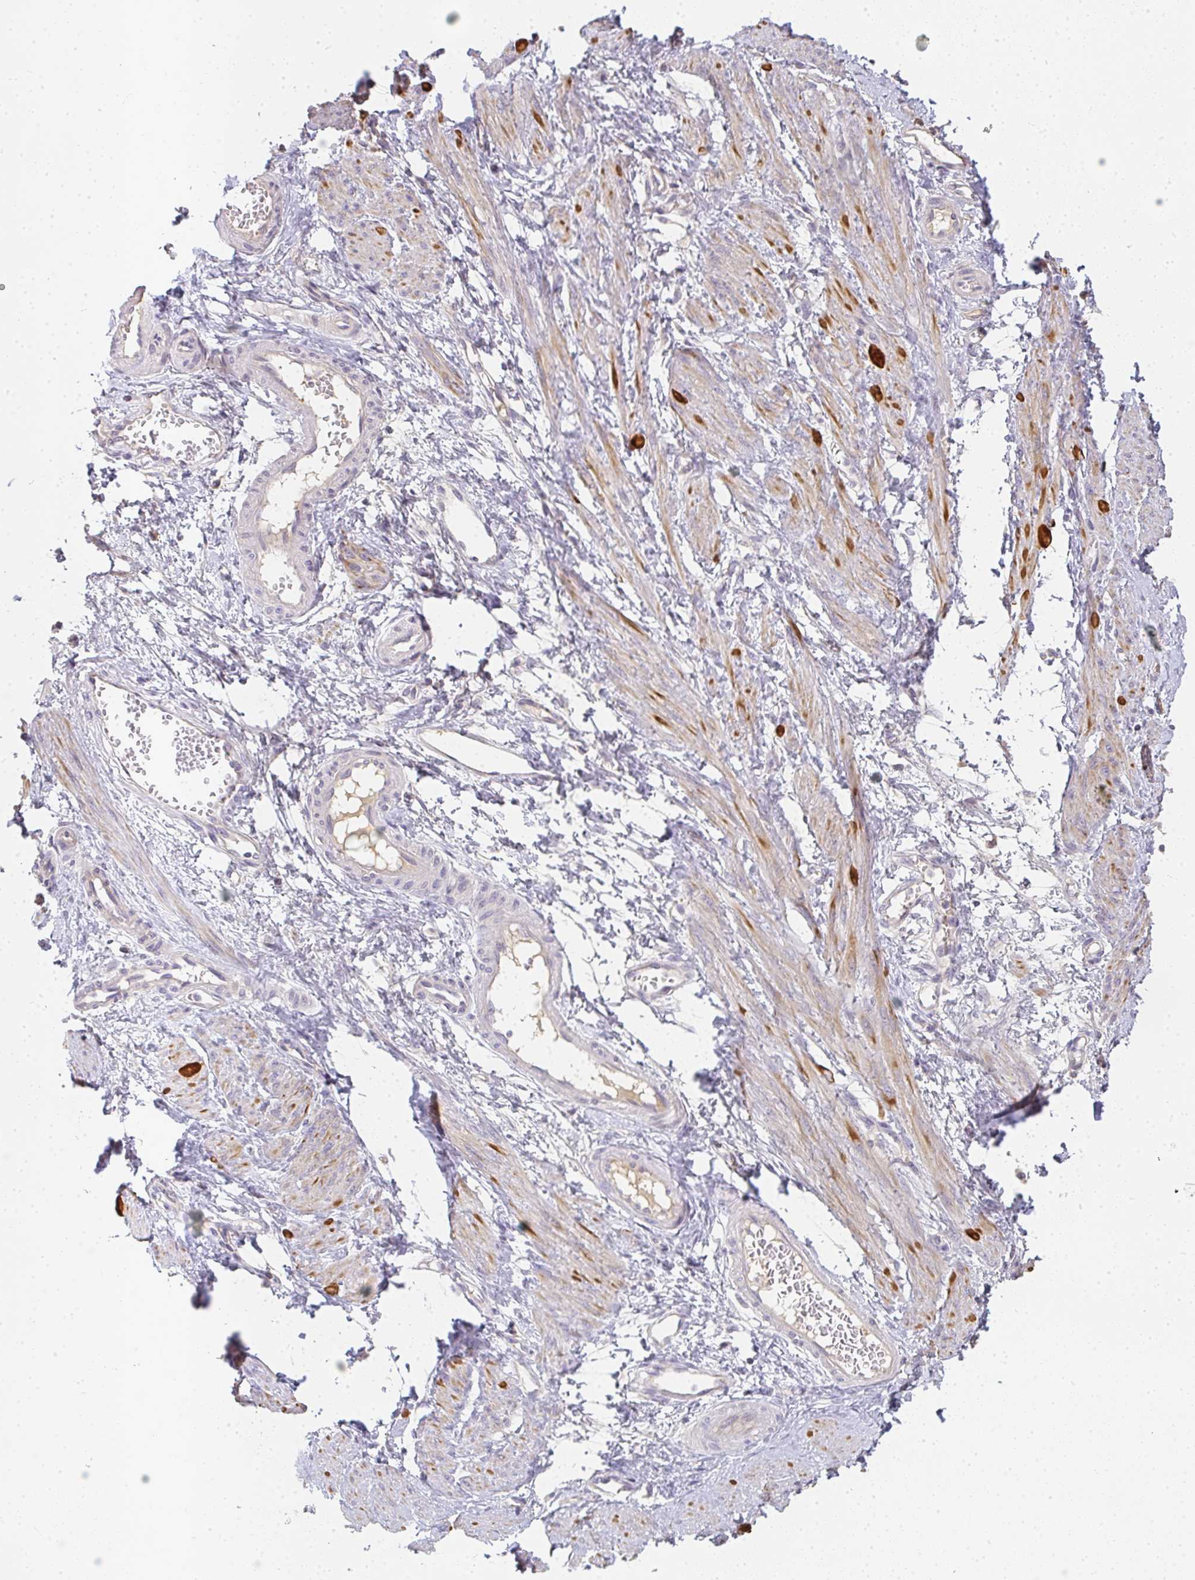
{"staining": {"intensity": "moderate", "quantity": "25%-75%", "location": "cytoplasmic/membranous"}, "tissue": "smooth muscle", "cell_type": "Smooth muscle cells", "image_type": "normal", "snomed": [{"axis": "morphology", "description": "Normal tissue, NOS"}, {"axis": "topography", "description": "Smooth muscle"}, {"axis": "topography", "description": "Uterus"}], "caption": "The image reveals immunohistochemical staining of normal smooth muscle. There is moderate cytoplasmic/membranous positivity is seen in approximately 25%-75% of smooth muscle cells. Nuclei are stained in blue.", "gene": "SLC35B3", "patient": {"sex": "female", "age": 39}}